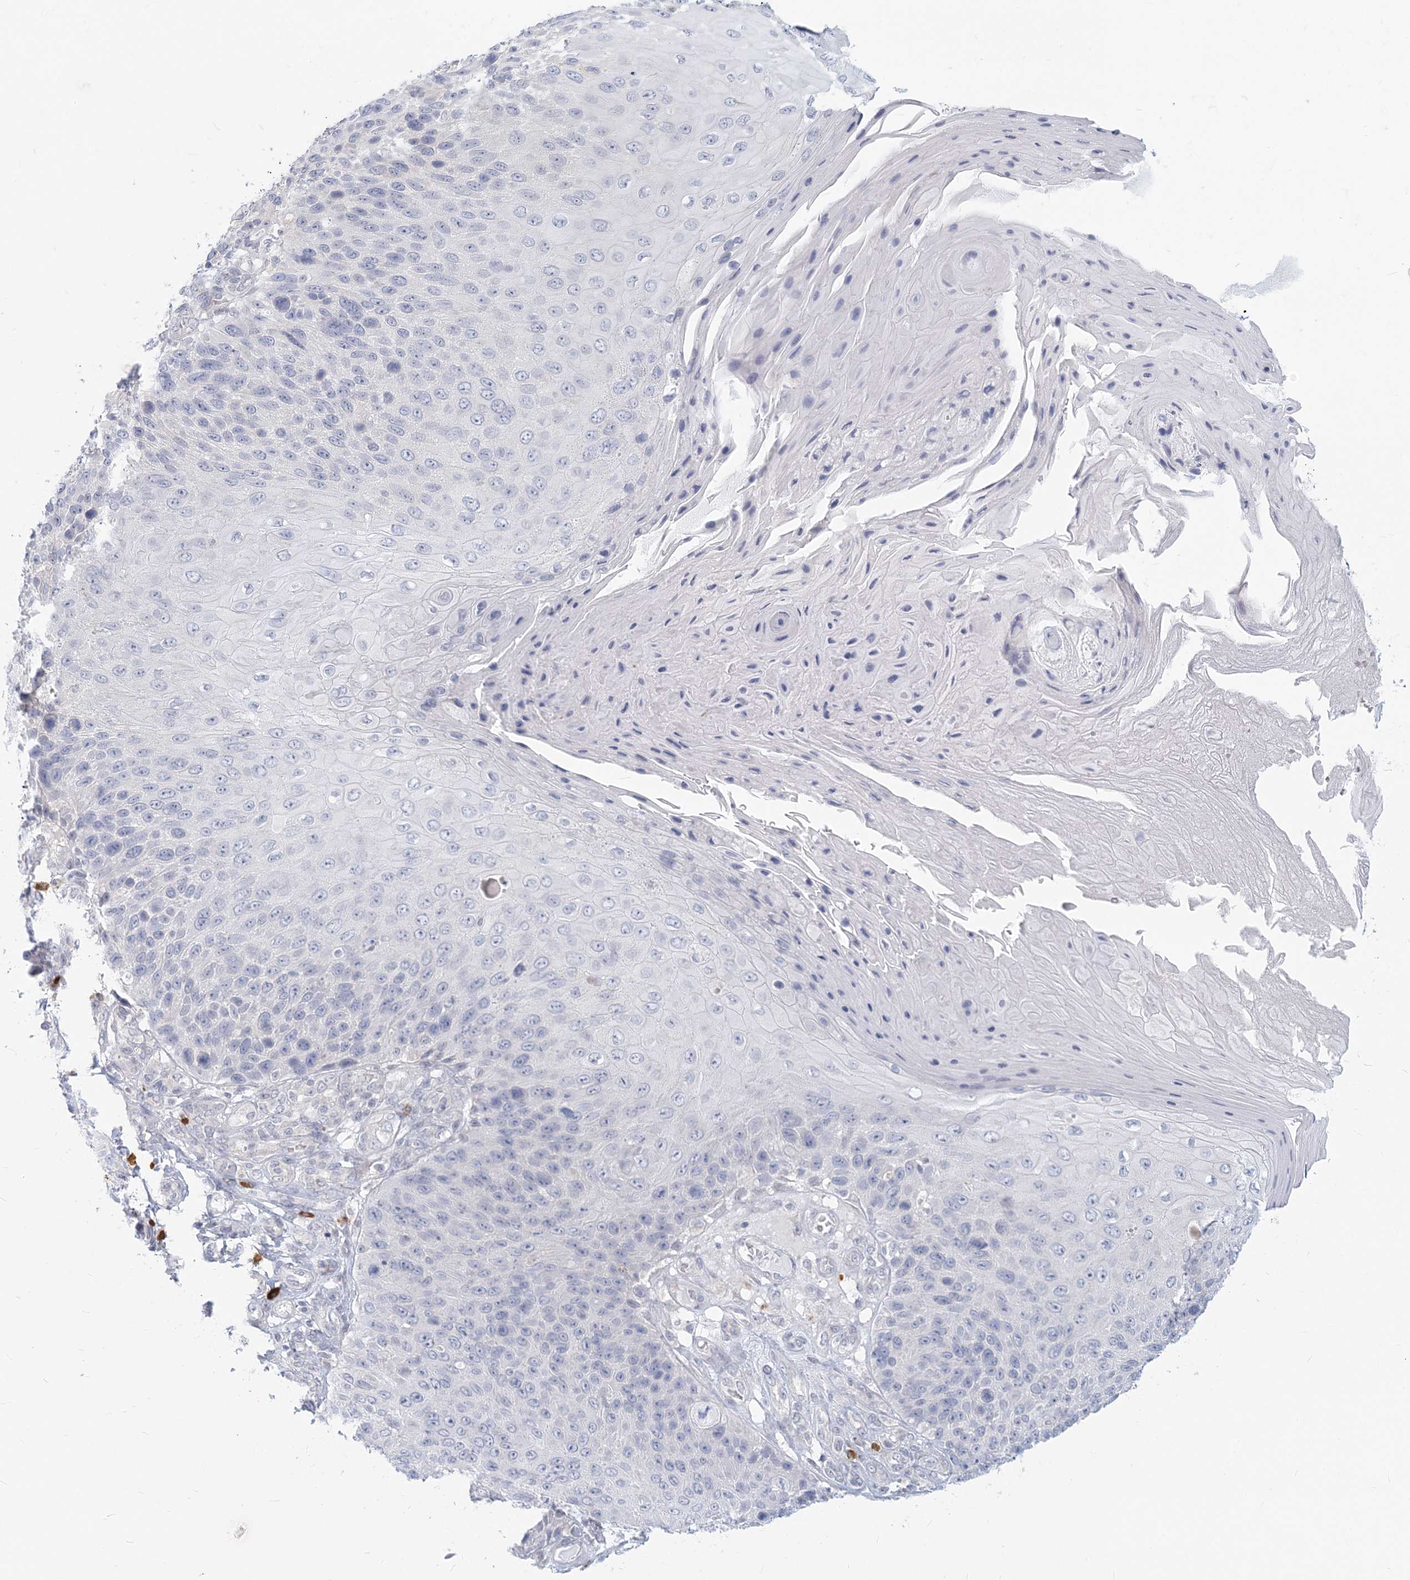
{"staining": {"intensity": "negative", "quantity": "none", "location": "none"}, "tissue": "skin cancer", "cell_type": "Tumor cells", "image_type": "cancer", "snomed": [{"axis": "morphology", "description": "Squamous cell carcinoma, NOS"}, {"axis": "topography", "description": "Skin"}], "caption": "Micrograph shows no protein staining in tumor cells of skin squamous cell carcinoma tissue. (DAB immunohistochemistry with hematoxylin counter stain).", "gene": "GMPPA", "patient": {"sex": "female", "age": 88}}